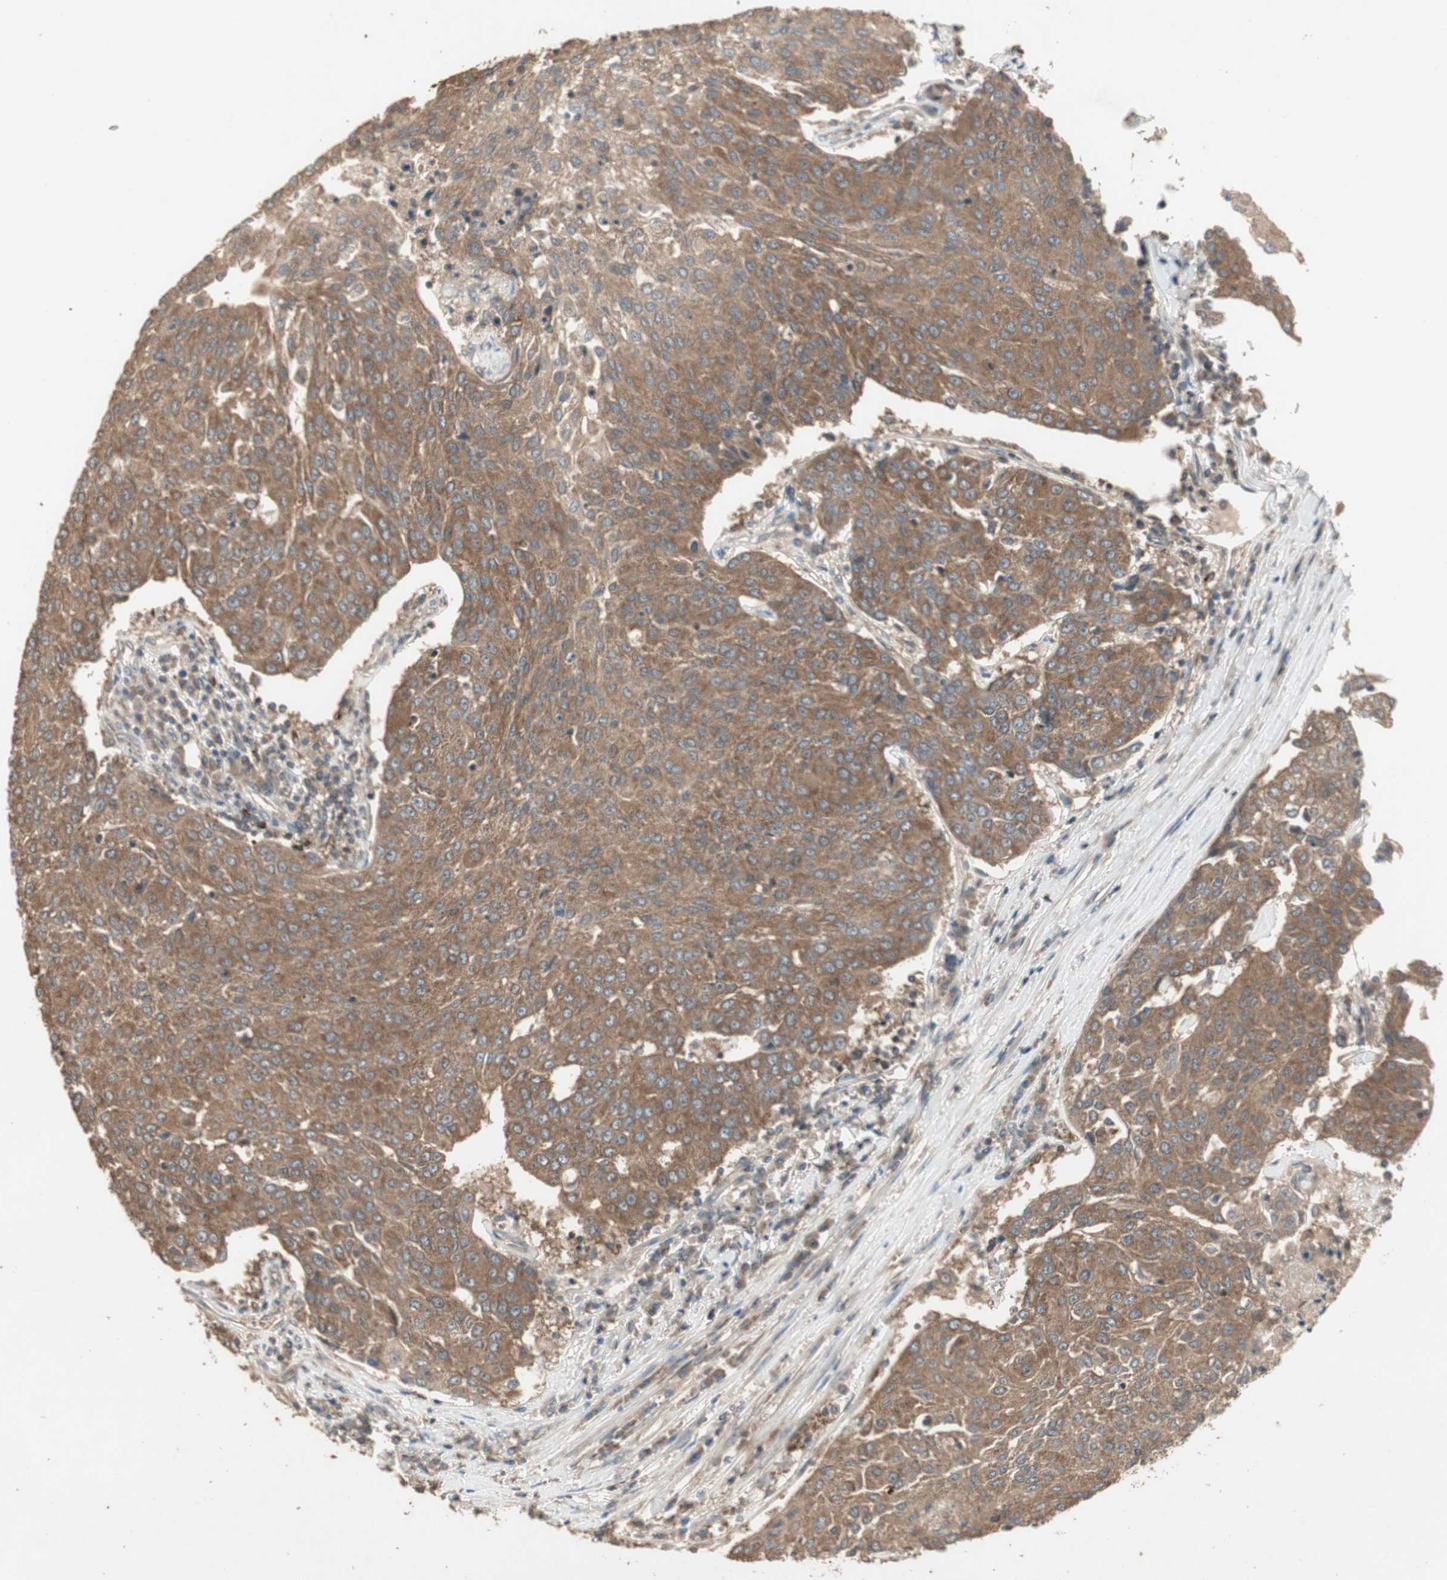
{"staining": {"intensity": "moderate", "quantity": ">75%", "location": "cytoplasmic/membranous"}, "tissue": "urothelial cancer", "cell_type": "Tumor cells", "image_type": "cancer", "snomed": [{"axis": "morphology", "description": "Urothelial carcinoma, High grade"}, {"axis": "topography", "description": "Urinary bladder"}], "caption": "Moderate cytoplasmic/membranous protein positivity is present in approximately >75% of tumor cells in high-grade urothelial carcinoma.", "gene": "UBAC1", "patient": {"sex": "female", "age": 85}}